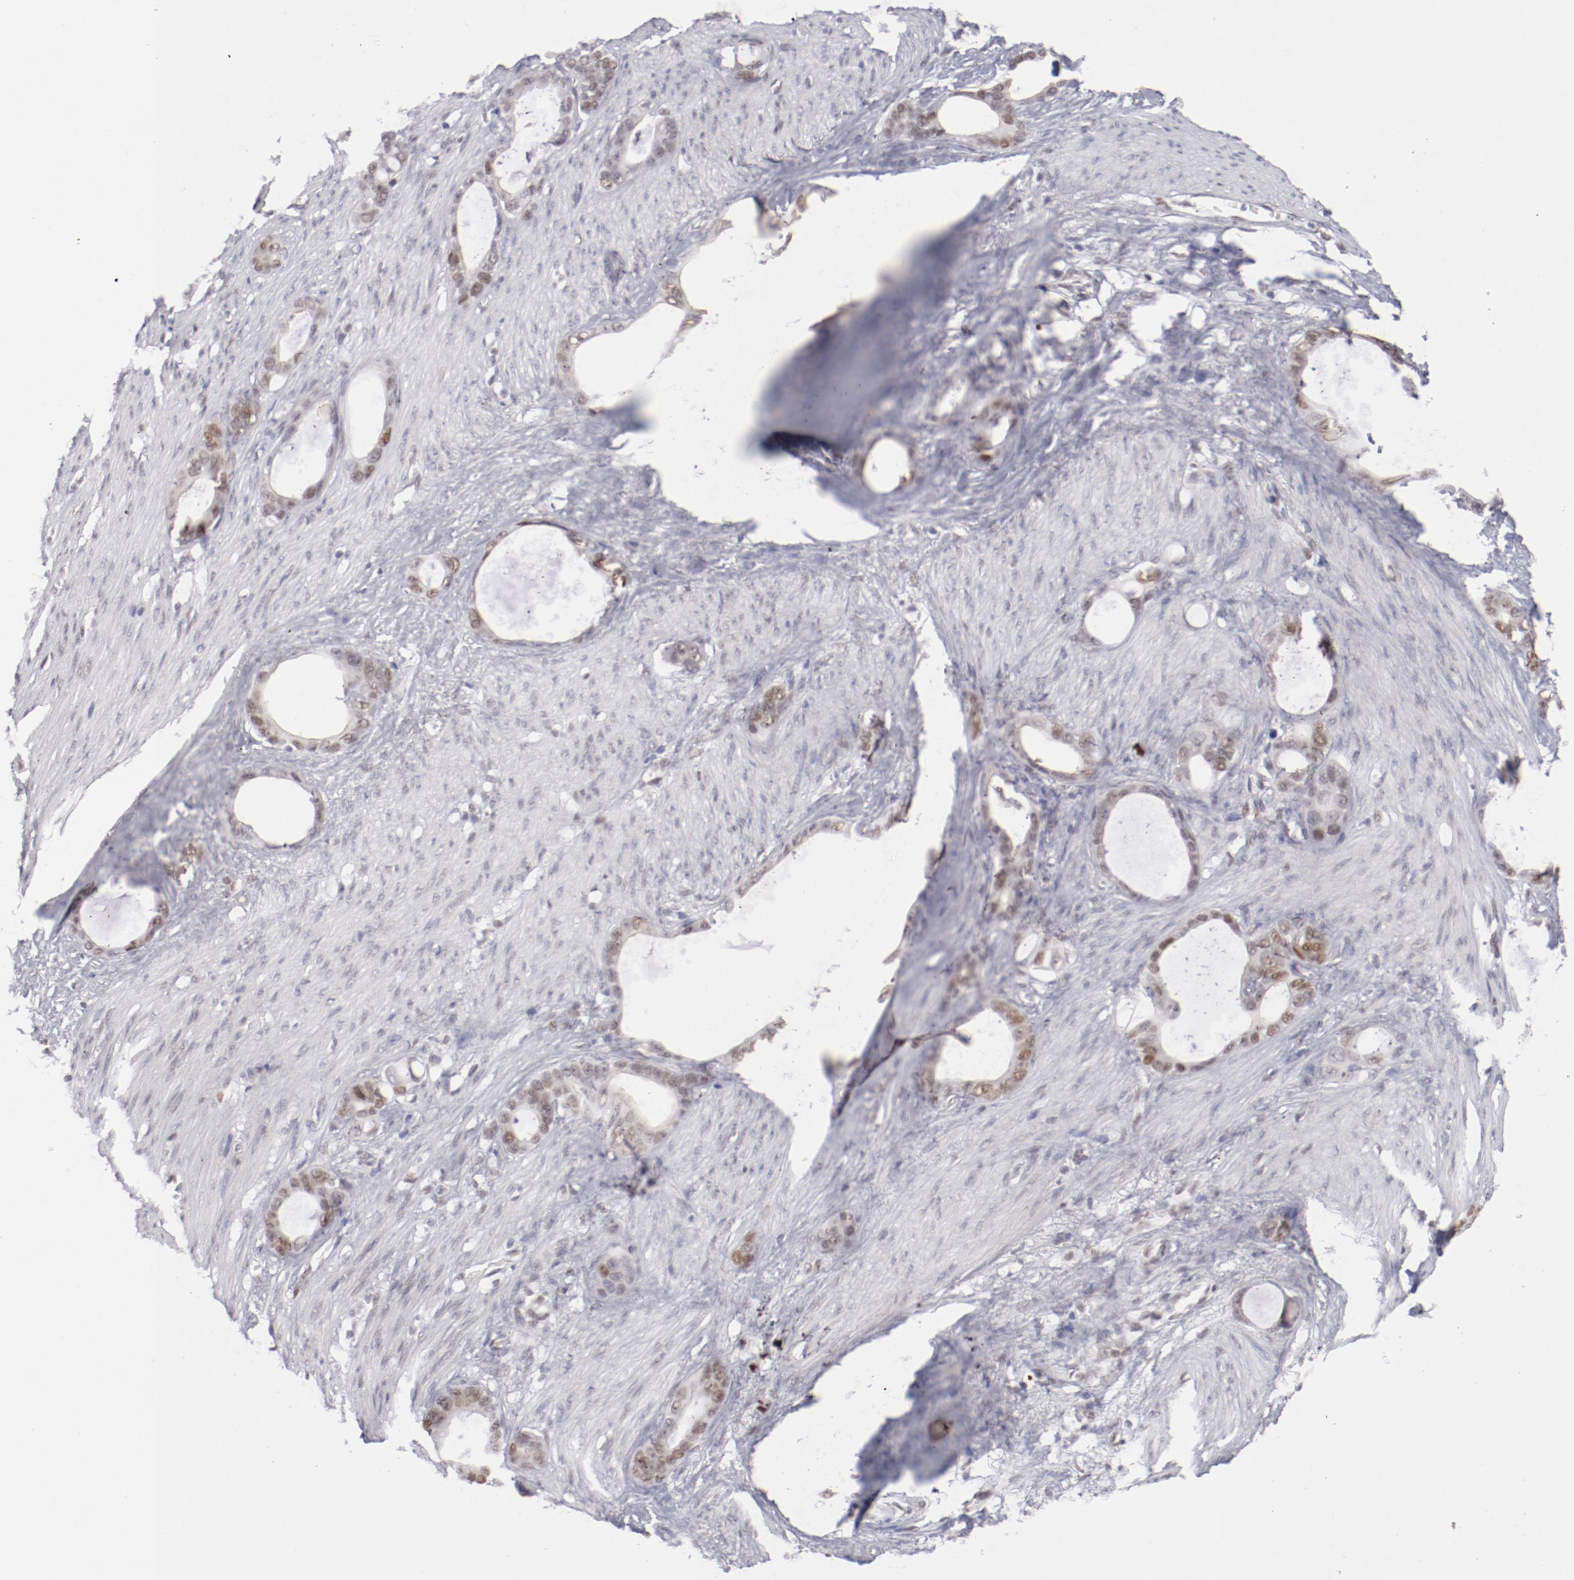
{"staining": {"intensity": "moderate", "quantity": ">75%", "location": "nuclear"}, "tissue": "stomach cancer", "cell_type": "Tumor cells", "image_type": "cancer", "snomed": [{"axis": "morphology", "description": "Adenocarcinoma, NOS"}, {"axis": "topography", "description": "Stomach"}], "caption": "IHC image of neoplastic tissue: stomach cancer stained using immunohistochemistry displays medium levels of moderate protein expression localized specifically in the nuclear of tumor cells, appearing as a nuclear brown color.", "gene": "TFAP4", "patient": {"sex": "female", "age": 75}}